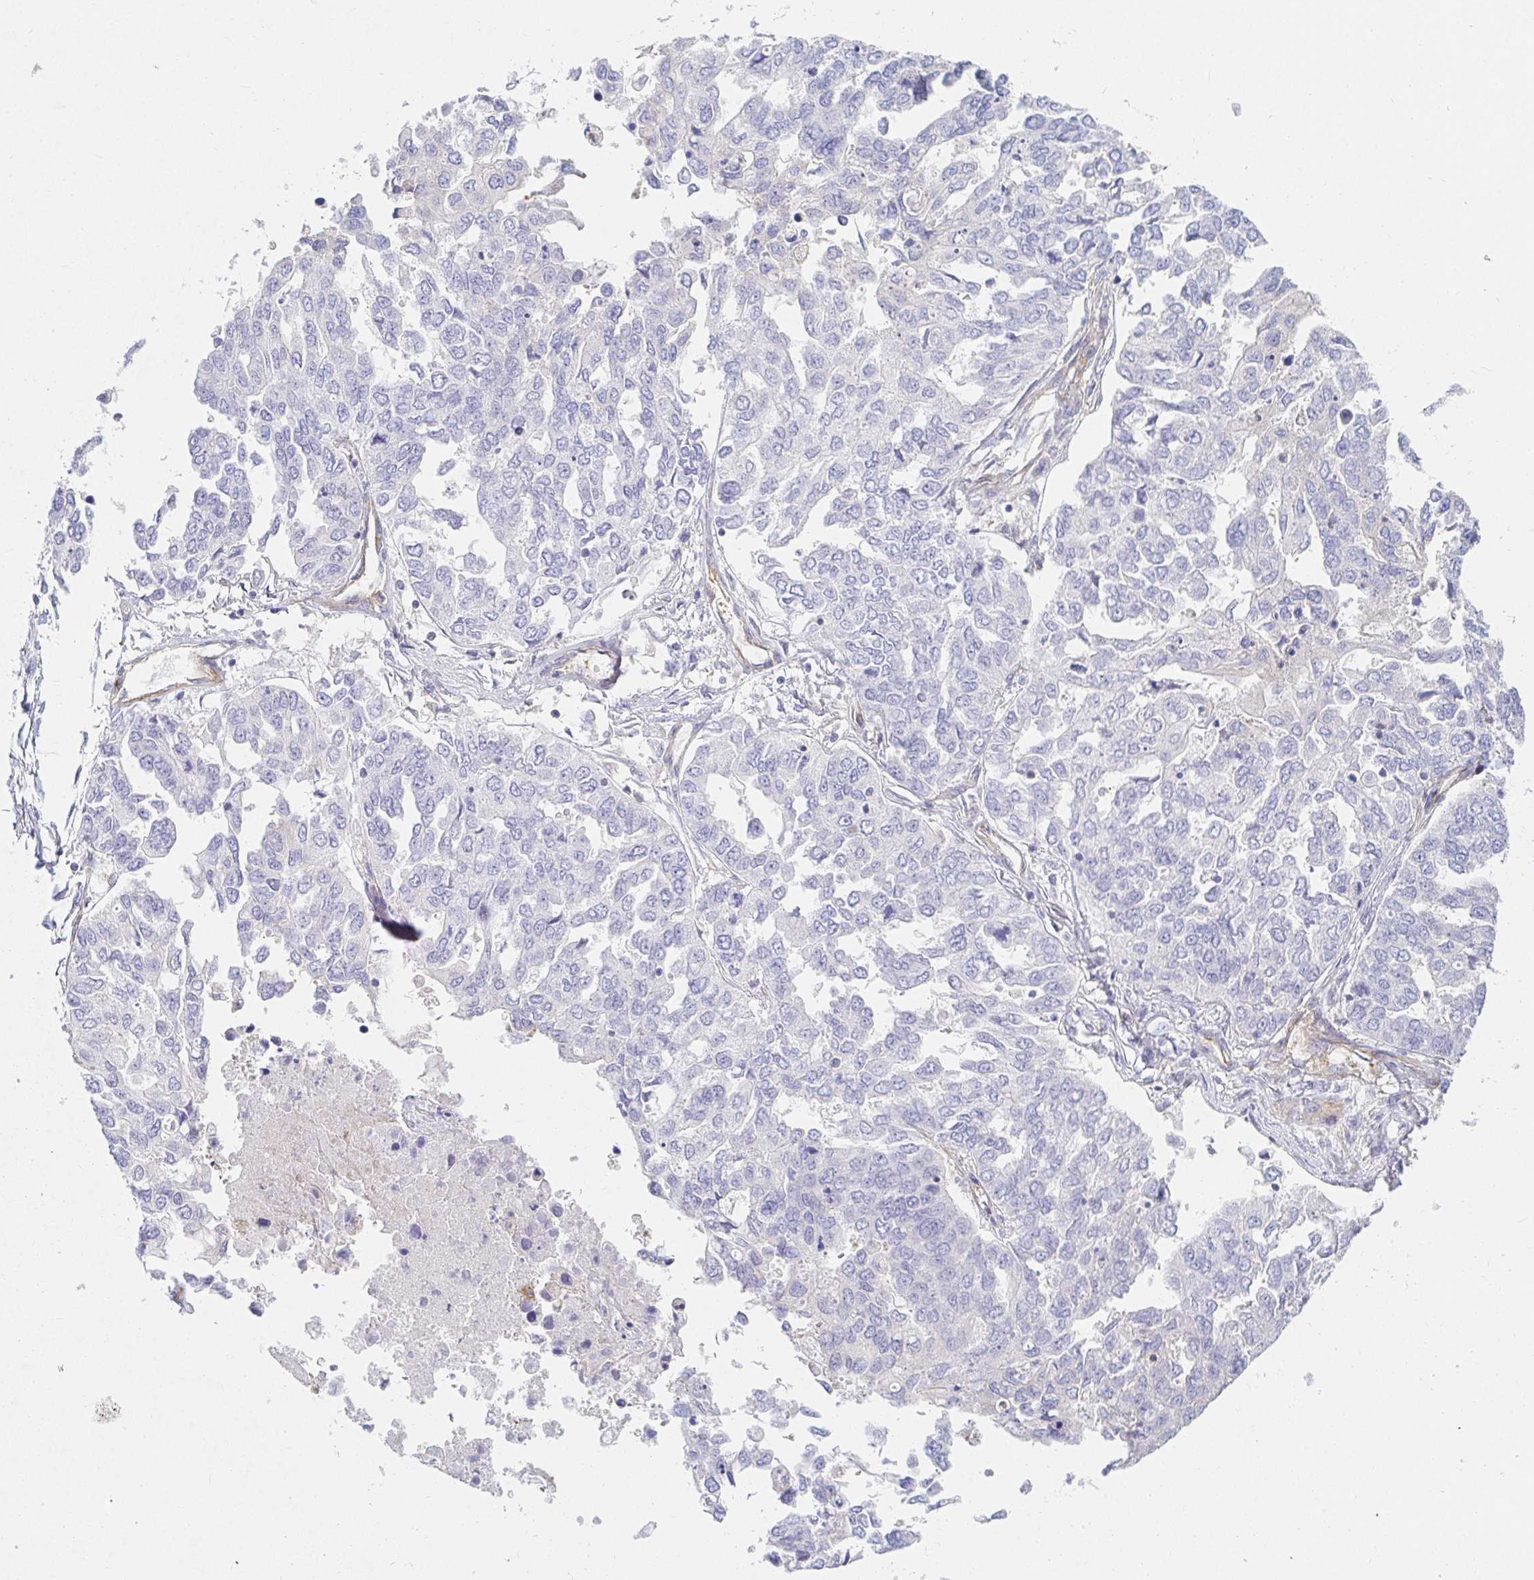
{"staining": {"intensity": "negative", "quantity": "none", "location": "none"}, "tissue": "ovarian cancer", "cell_type": "Tumor cells", "image_type": "cancer", "snomed": [{"axis": "morphology", "description": "Cystadenocarcinoma, serous, NOS"}, {"axis": "topography", "description": "Ovary"}], "caption": "Tumor cells show no significant expression in ovarian serous cystadenocarcinoma.", "gene": "TSPAN19", "patient": {"sex": "female", "age": 53}}